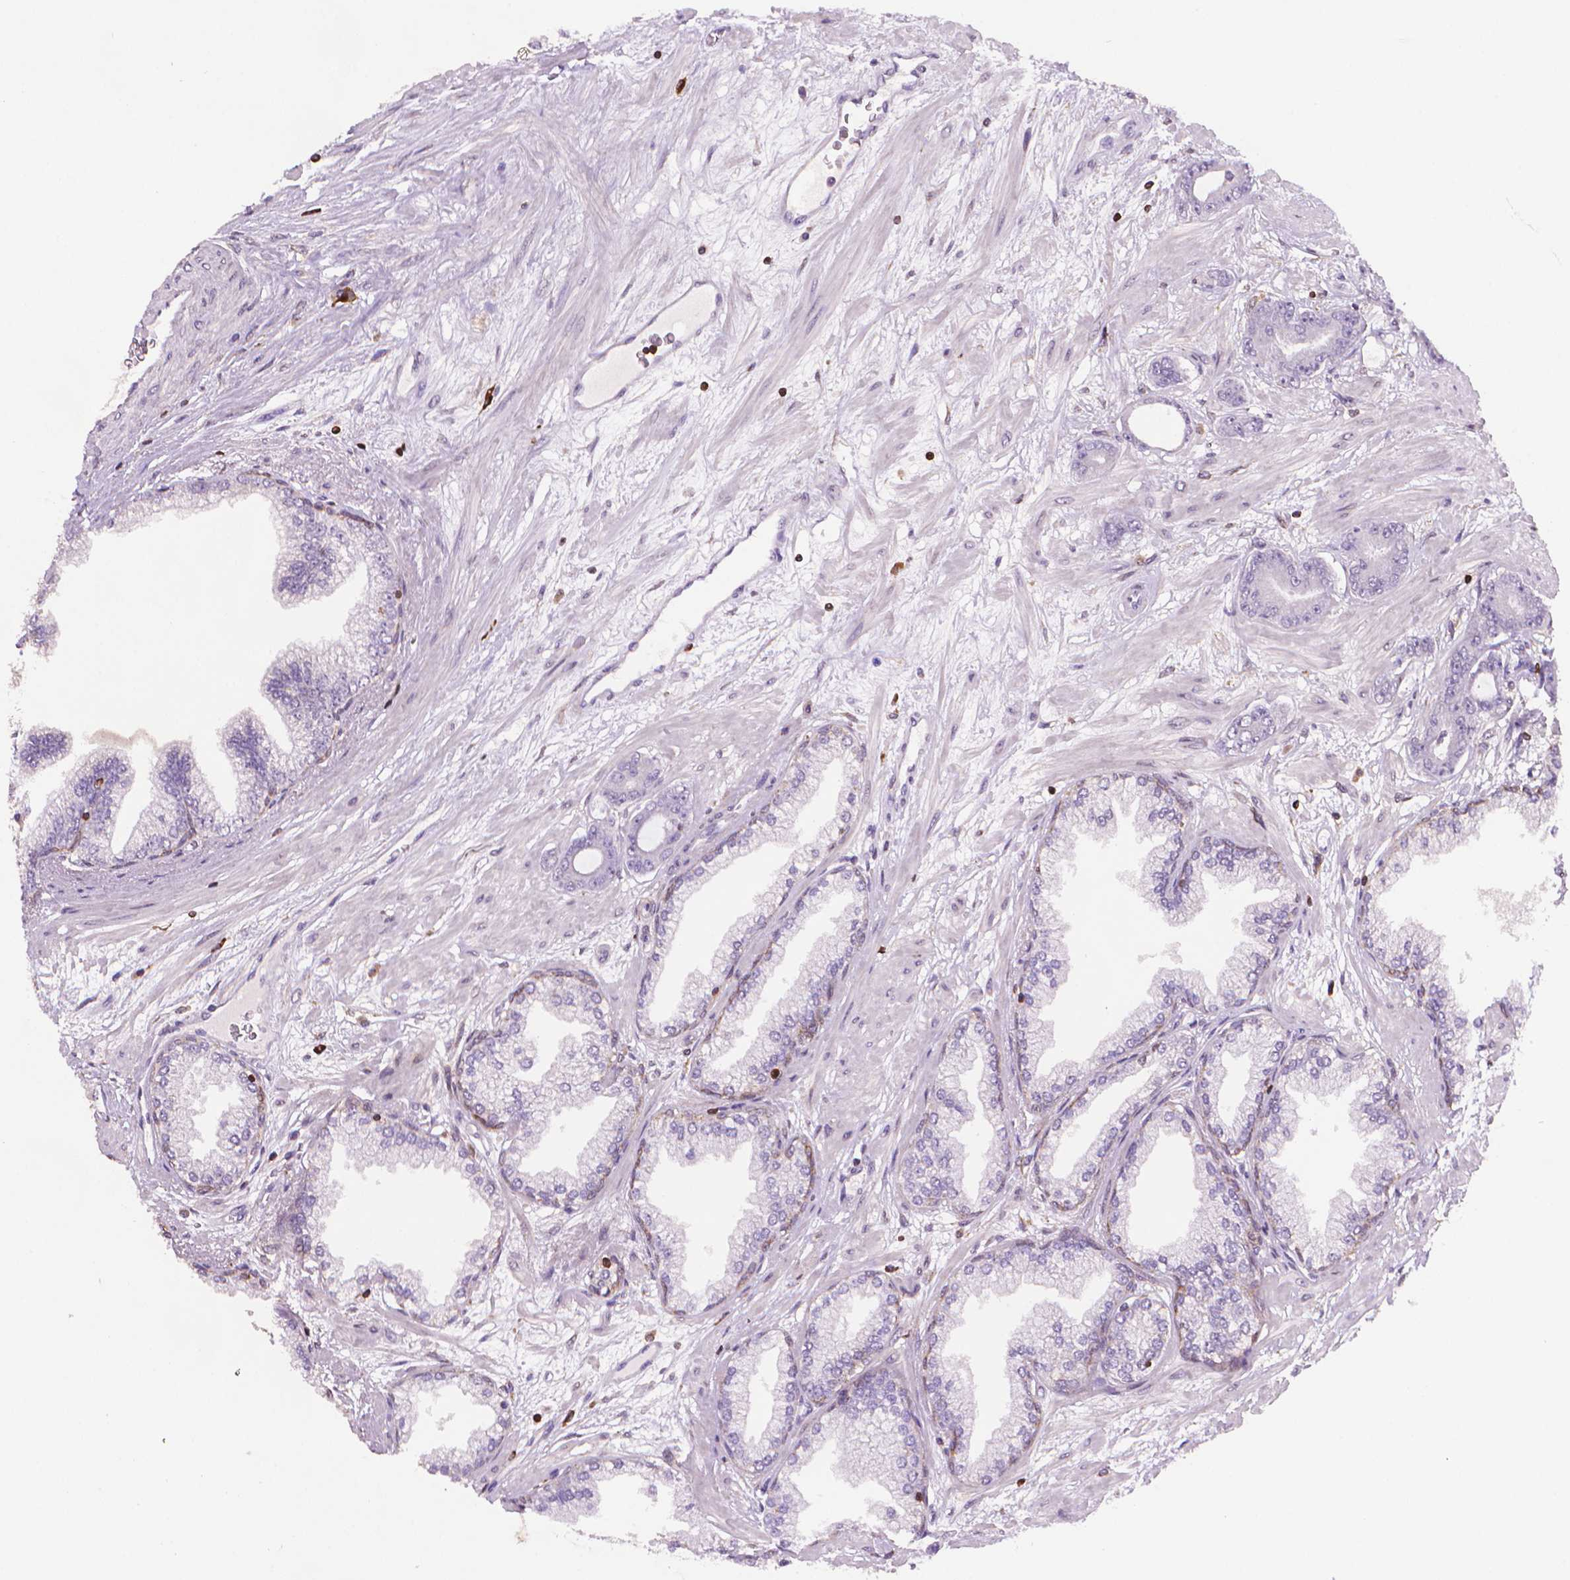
{"staining": {"intensity": "negative", "quantity": "none", "location": "none"}, "tissue": "prostate cancer", "cell_type": "Tumor cells", "image_type": "cancer", "snomed": [{"axis": "morphology", "description": "Adenocarcinoma, Low grade"}, {"axis": "topography", "description": "Prostate"}], "caption": "Low-grade adenocarcinoma (prostate) stained for a protein using immunohistochemistry exhibits no expression tumor cells.", "gene": "BCL2", "patient": {"sex": "male", "age": 64}}